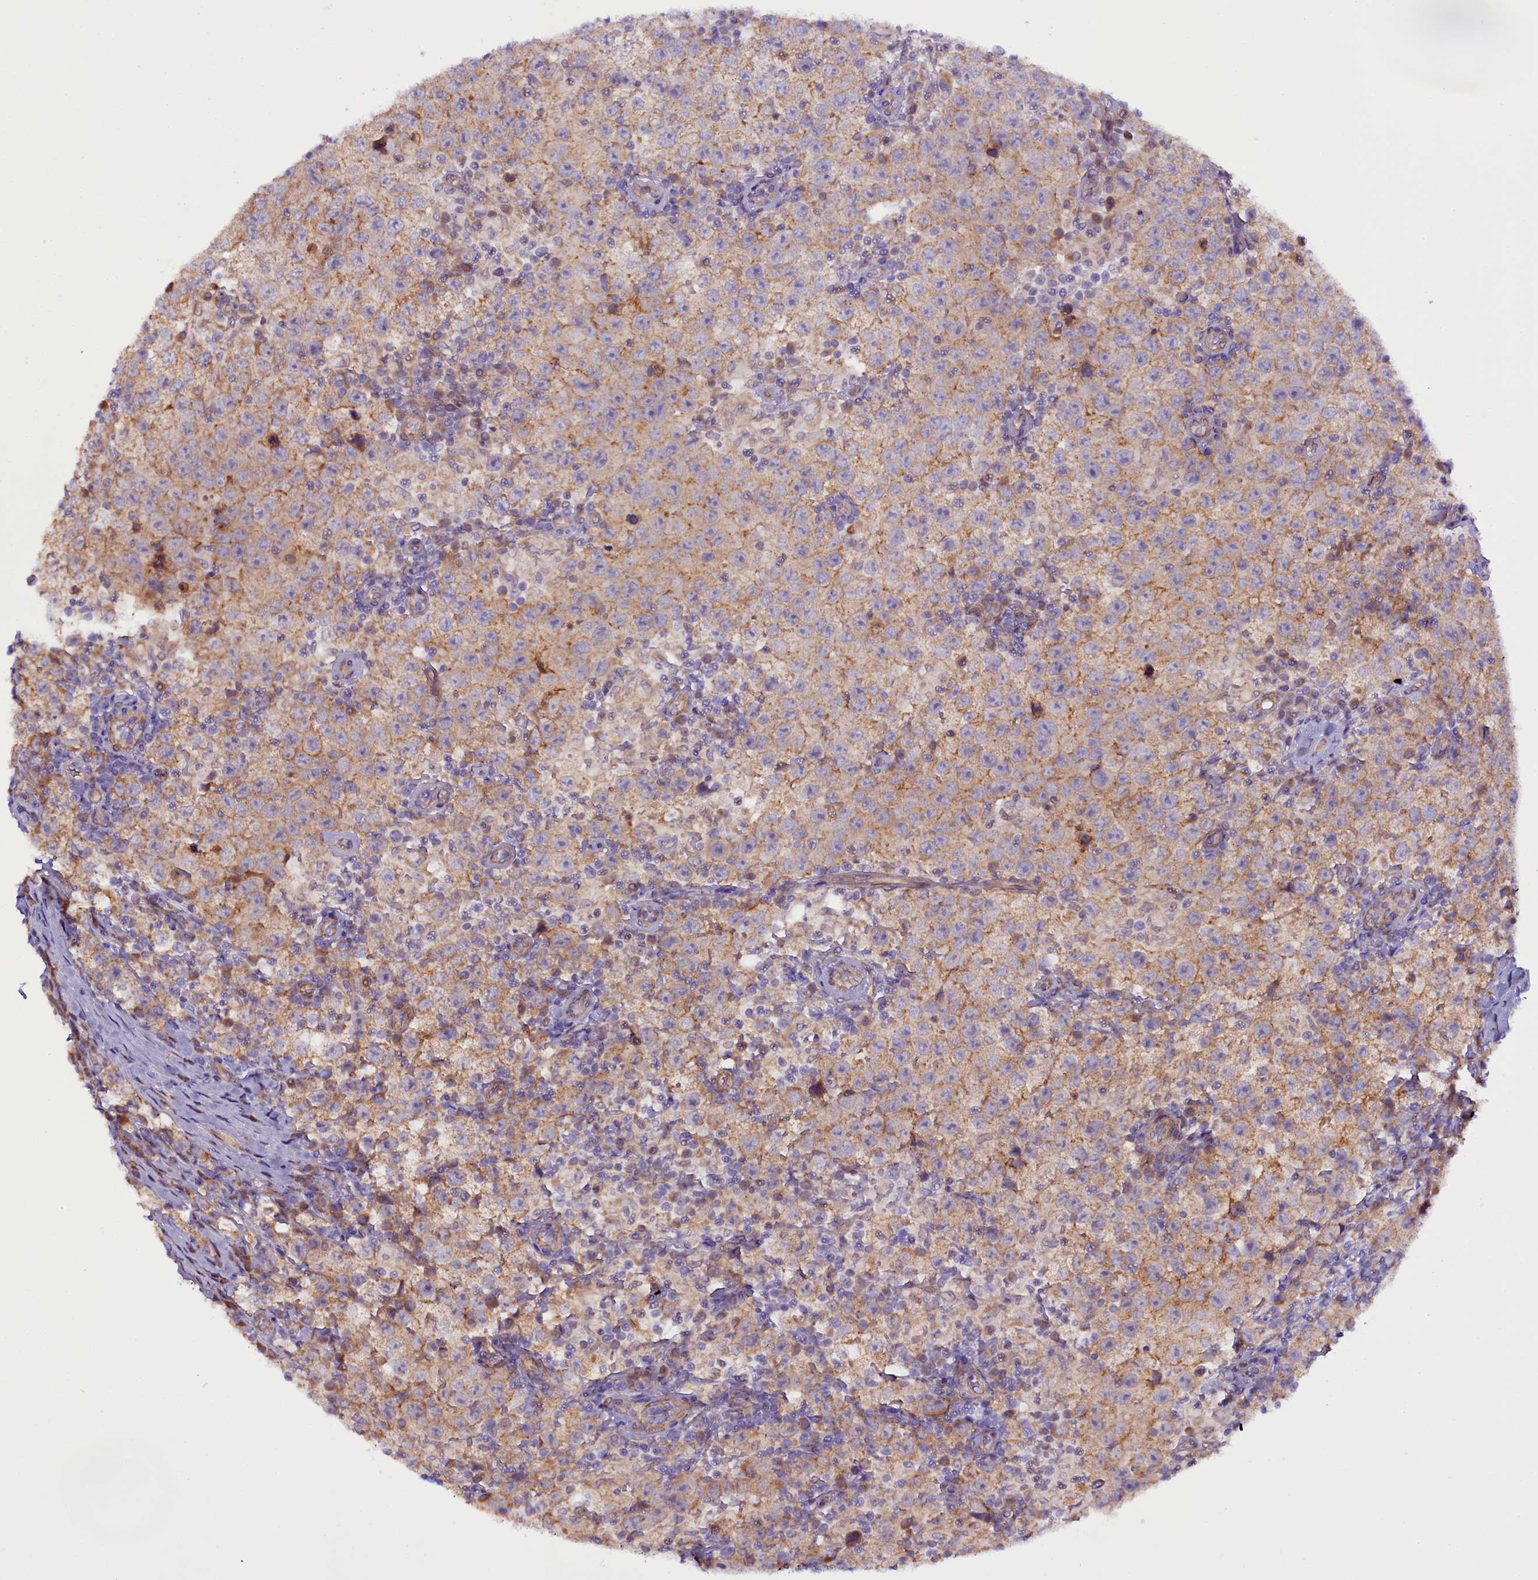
{"staining": {"intensity": "weak", "quantity": "<25%", "location": "cytoplasmic/membranous"}, "tissue": "testis cancer", "cell_type": "Tumor cells", "image_type": "cancer", "snomed": [{"axis": "morphology", "description": "Normal tissue, NOS"}, {"axis": "morphology", "description": "Urothelial carcinoma, High grade"}, {"axis": "morphology", "description": "Seminoma, NOS"}, {"axis": "morphology", "description": "Carcinoma, Embryonal, NOS"}, {"axis": "topography", "description": "Urinary bladder"}, {"axis": "topography", "description": "Testis"}], "caption": "Photomicrograph shows no protein positivity in tumor cells of testis cancer tissue. (Immunohistochemistry (ihc), brightfield microscopy, high magnification).", "gene": "UACA", "patient": {"sex": "male", "age": 41}}